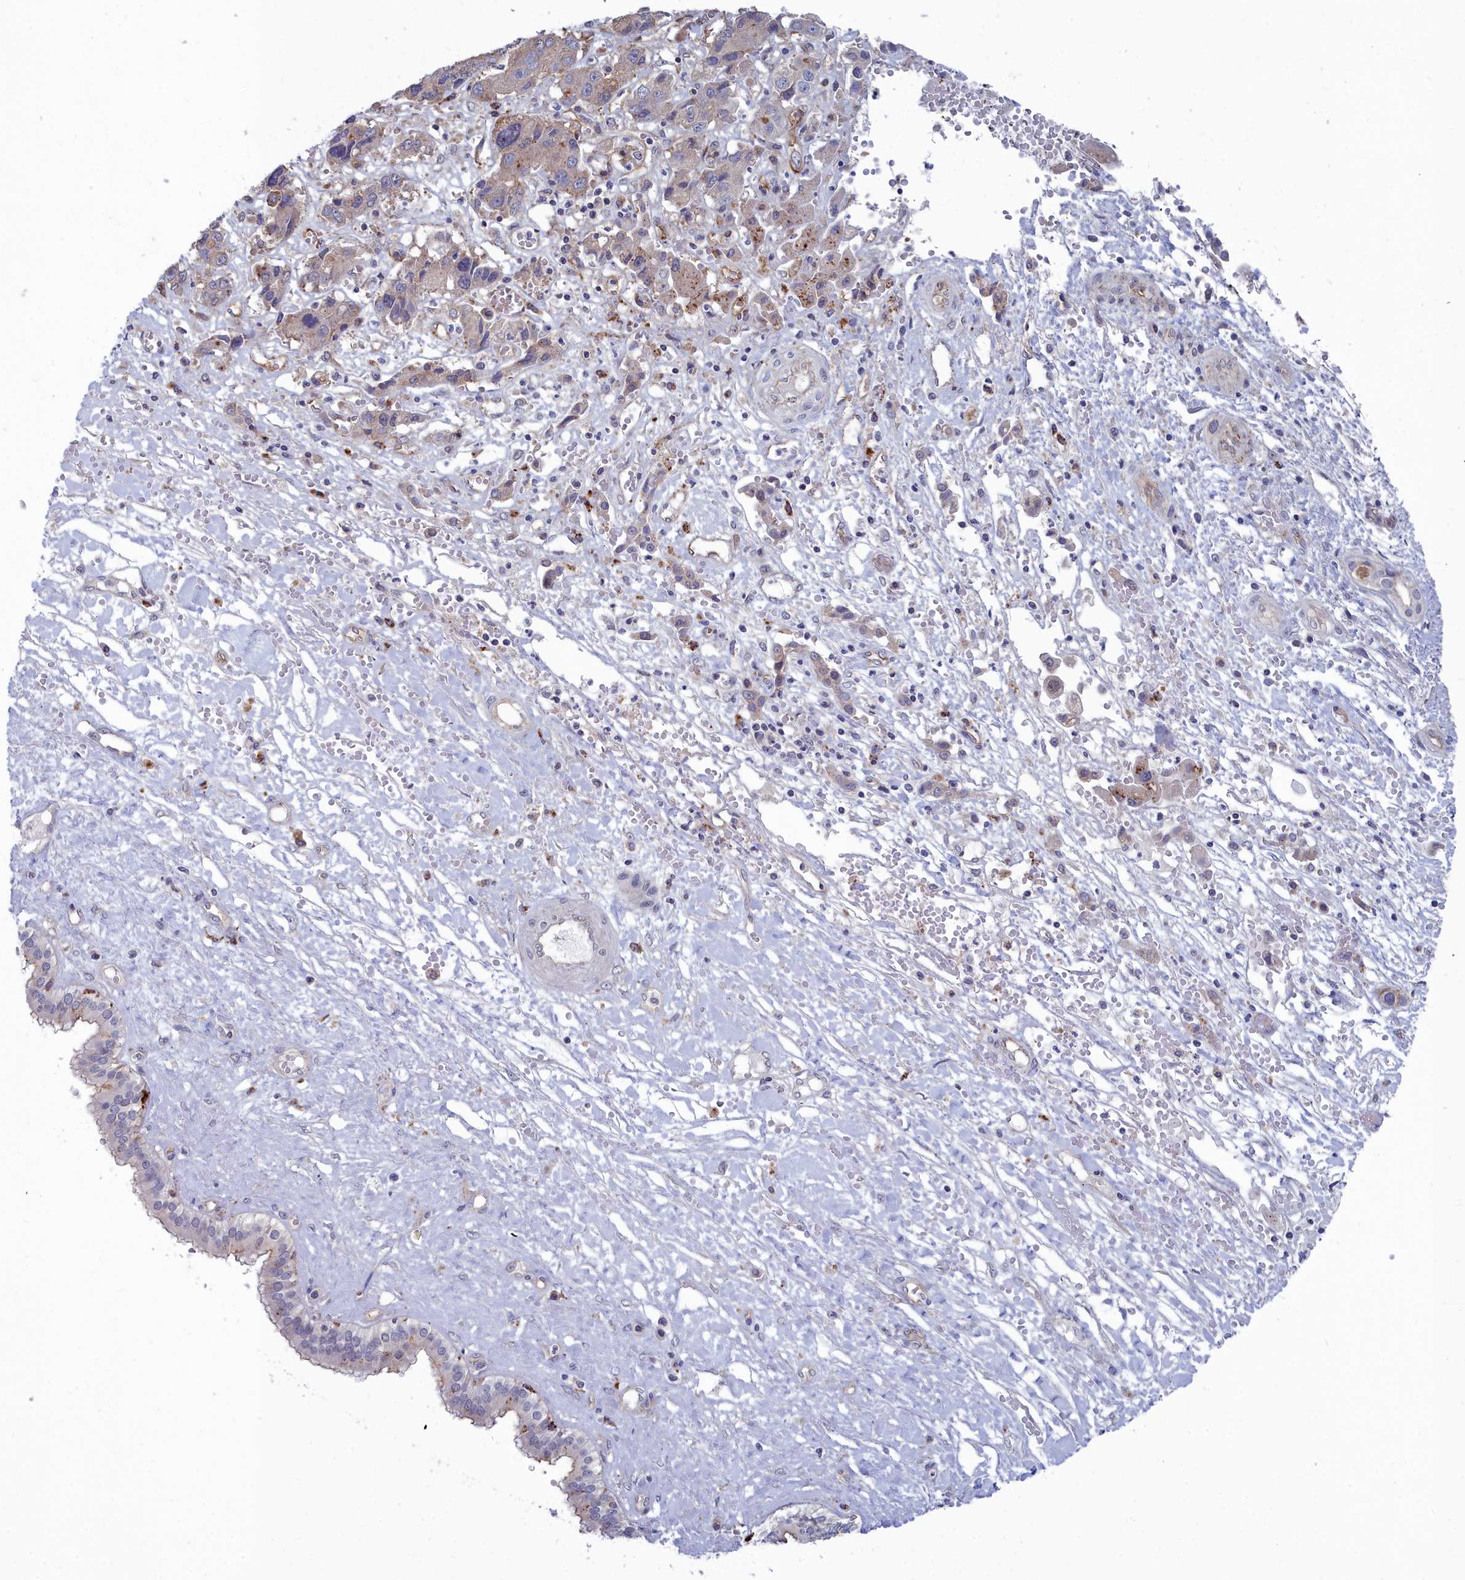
{"staining": {"intensity": "weak", "quantity": "<25%", "location": "cytoplasmic/membranous"}, "tissue": "liver cancer", "cell_type": "Tumor cells", "image_type": "cancer", "snomed": [{"axis": "morphology", "description": "Cholangiocarcinoma"}, {"axis": "topography", "description": "Liver"}], "caption": "This is an immunohistochemistry (IHC) micrograph of liver cancer. There is no positivity in tumor cells.", "gene": "RDX", "patient": {"sex": "male", "age": 67}}